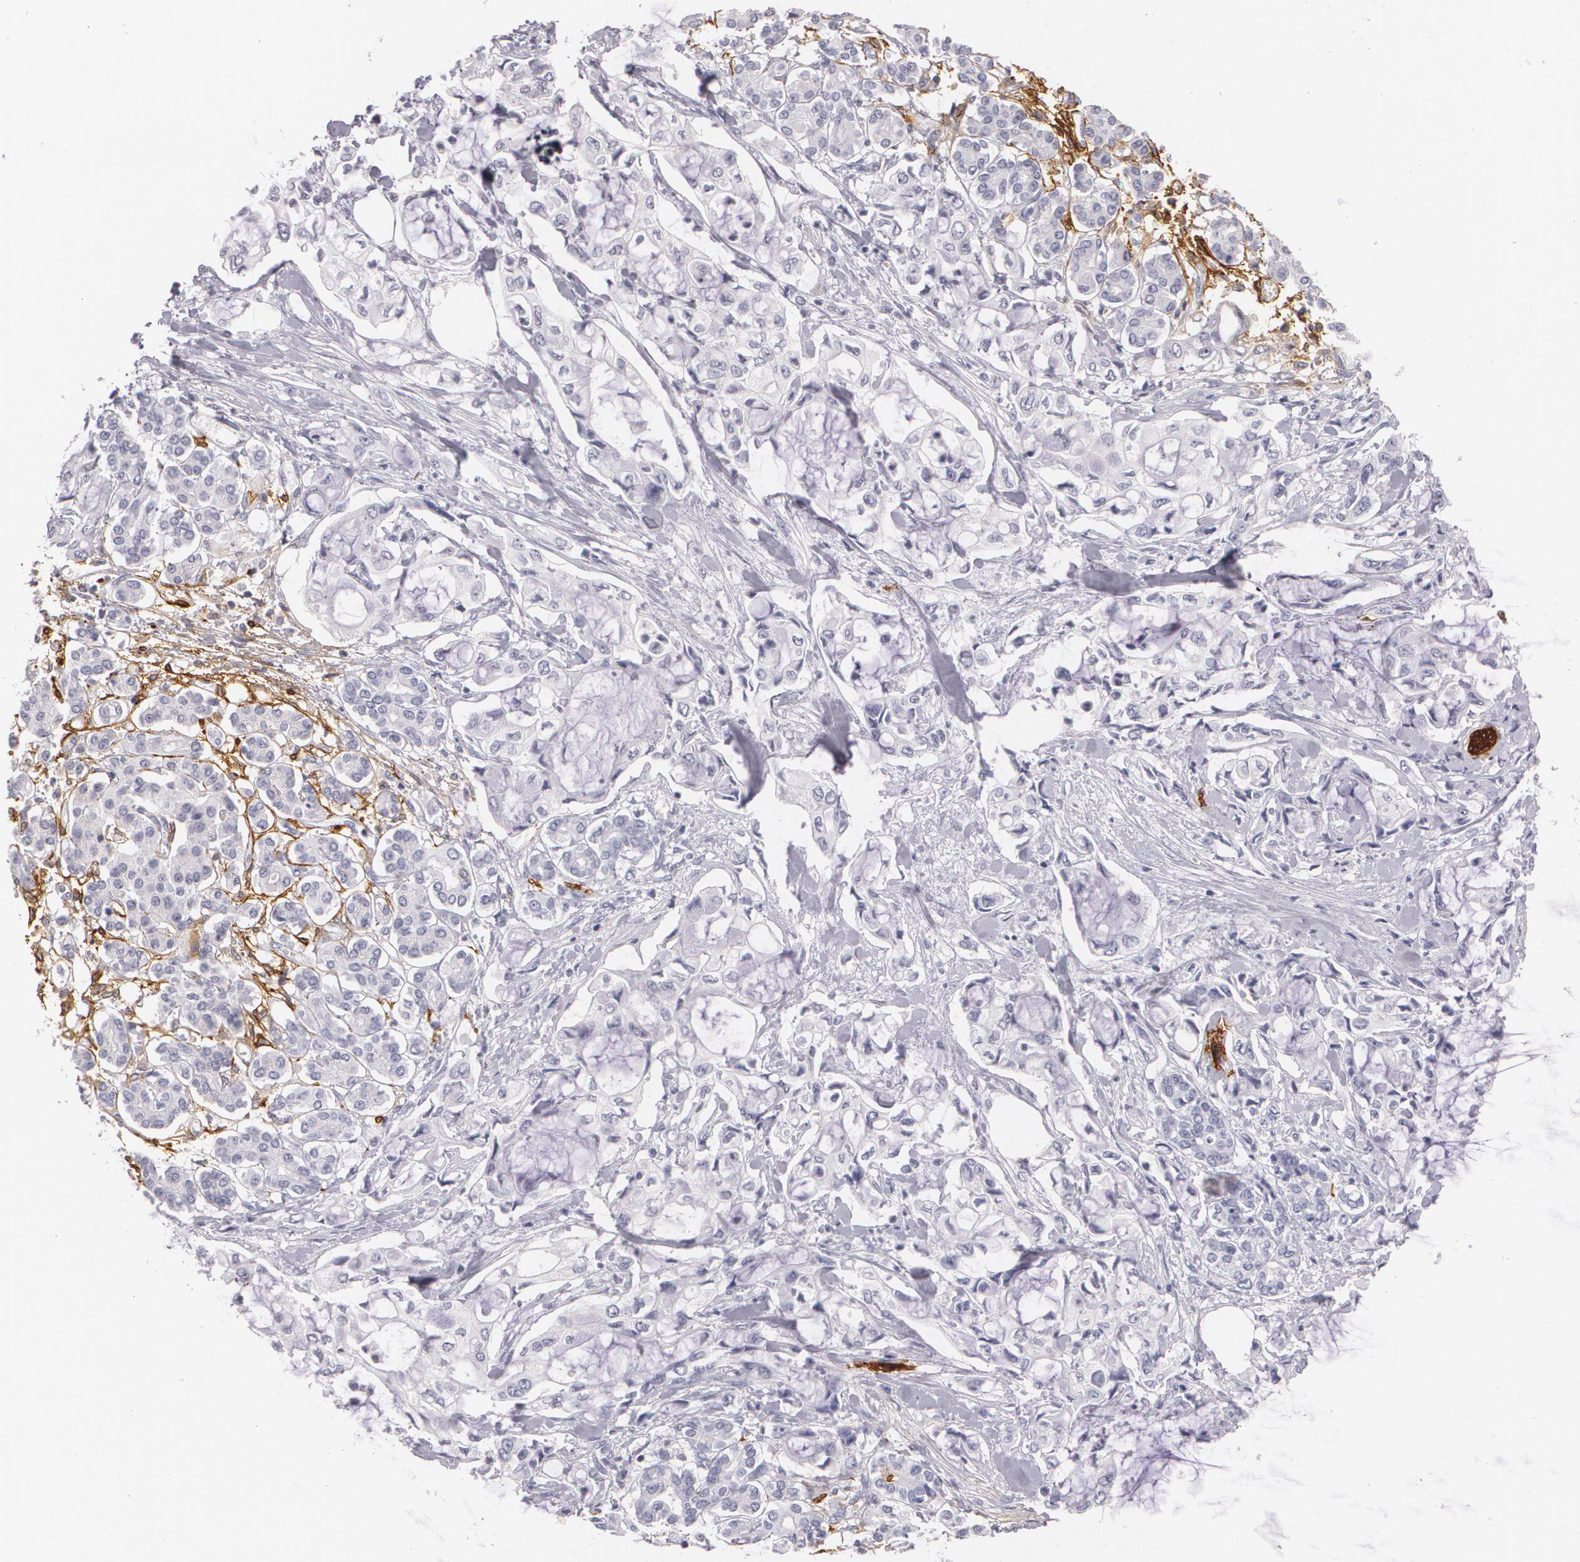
{"staining": {"intensity": "negative", "quantity": "none", "location": "none"}, "tissue": "pancreatic cancer", "cell_type": "Tumor cells", "image_type": "cancer", "snomed": [{"axis": "morphology", "description": "Adenocarcinoma, NOS"}, {"axis": "topography", "description": "Pancreas"}], "caption": "Tumor cells show no significant expression in adenocarcinoma (pancreatic).", "gene": "NGFR", "patient": {"sex": "female", "age": 70}}